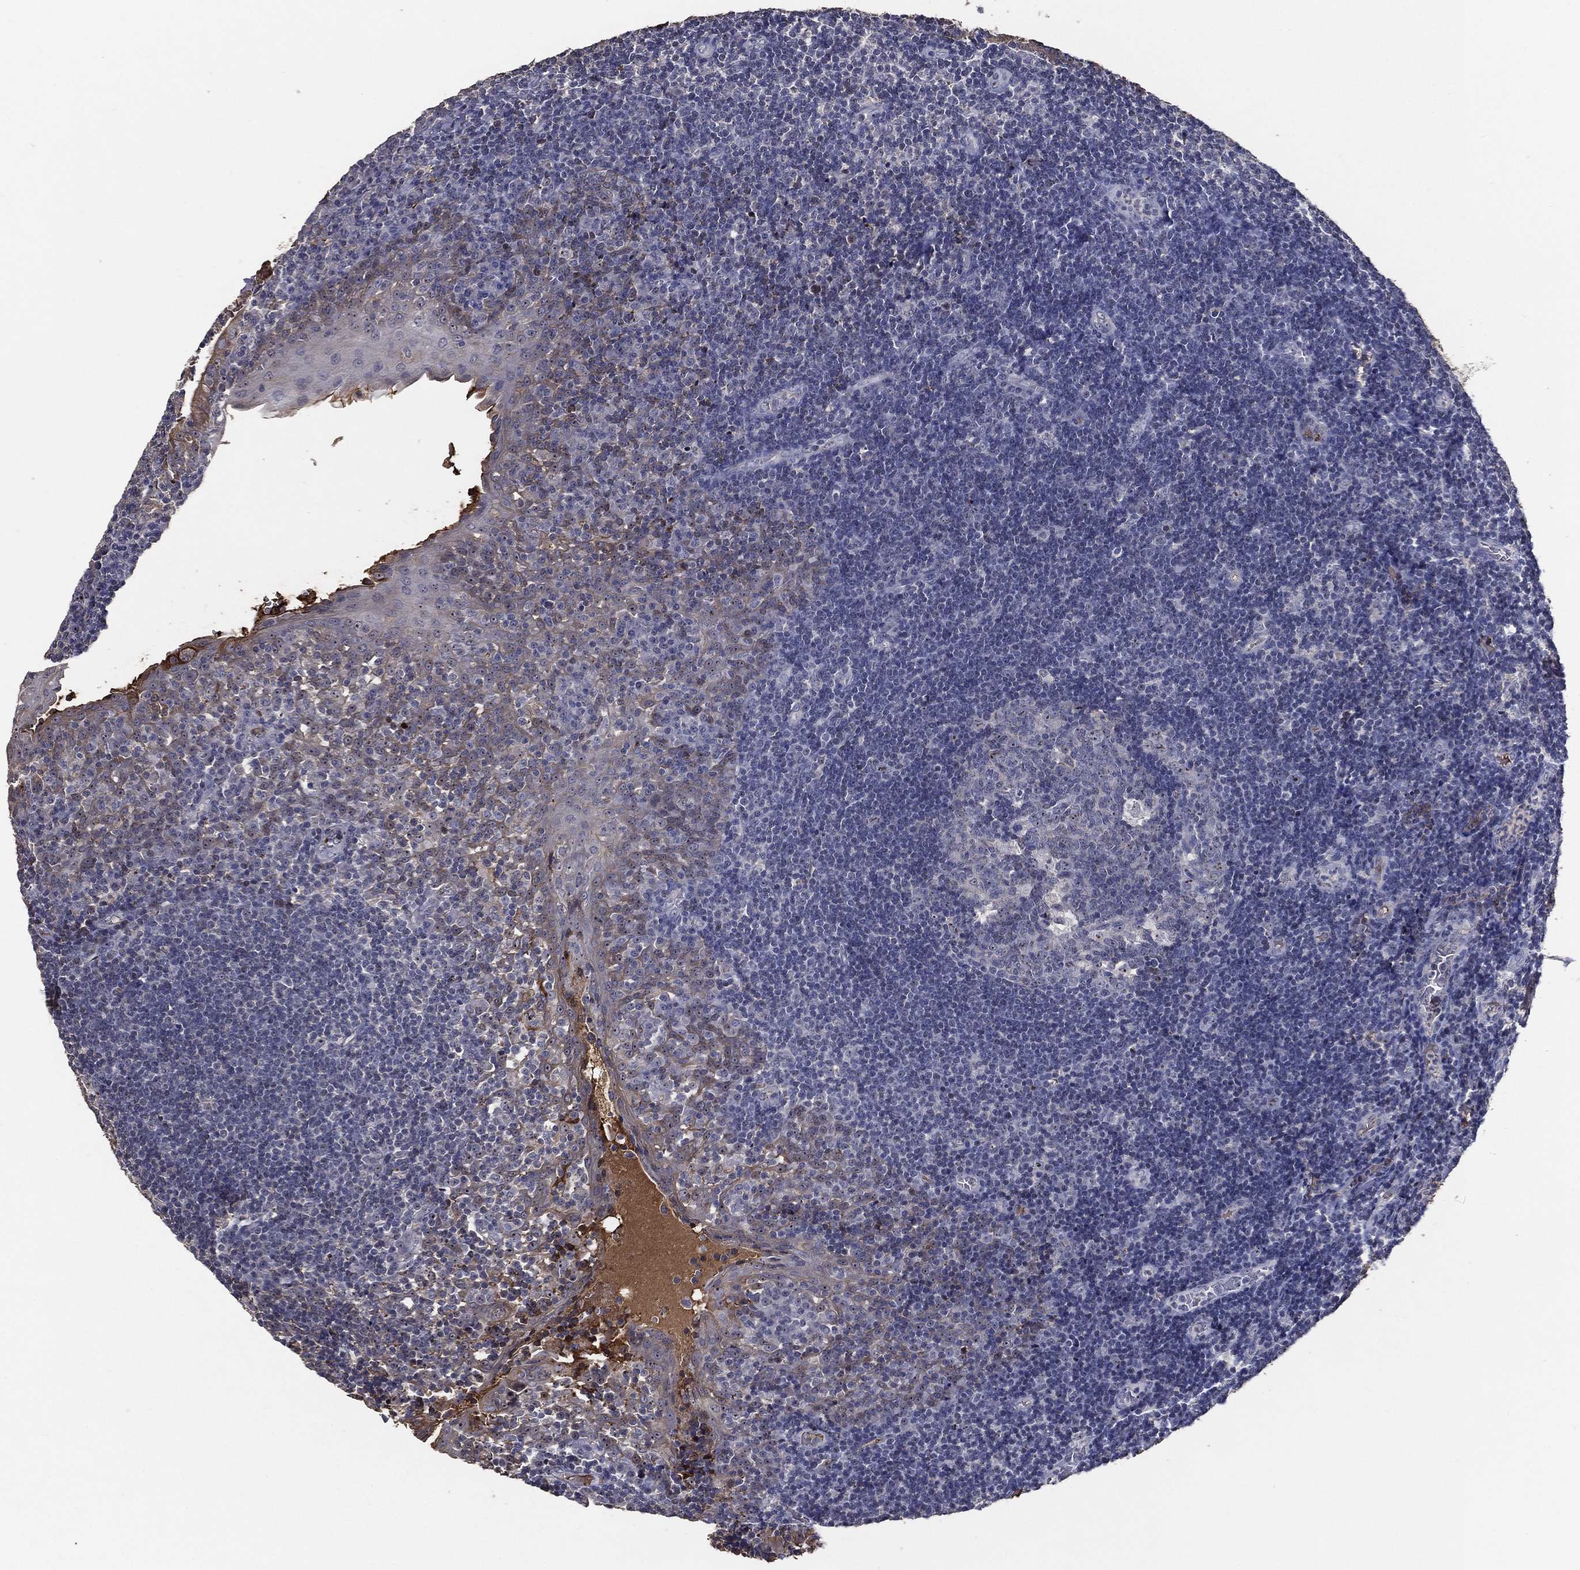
{"staining": {"intensity": "negative", "quantity": "none", "location": "none"}, "tissue": "tonsil", "cell_type": "Germinal center cells", "image_type": "normal", "snomed": [{"axis": "morphology", "description": "Normal tissue, NOS"}, {"axis": "topography", "description": "Tonsil"}], "caption": "Immunohistochemistry photomicrograph of normal human tonsil stained for a protein (brown), which demonstrates no positivity in germinal center cells. The staining was performed using DAB to visualize the protein expression in brown, while the nuclei were stained in blue with hematoxylin (Magnification: 20x).", "gene": "EFNA1", "patient": {"sex": "female", "age": 13}}